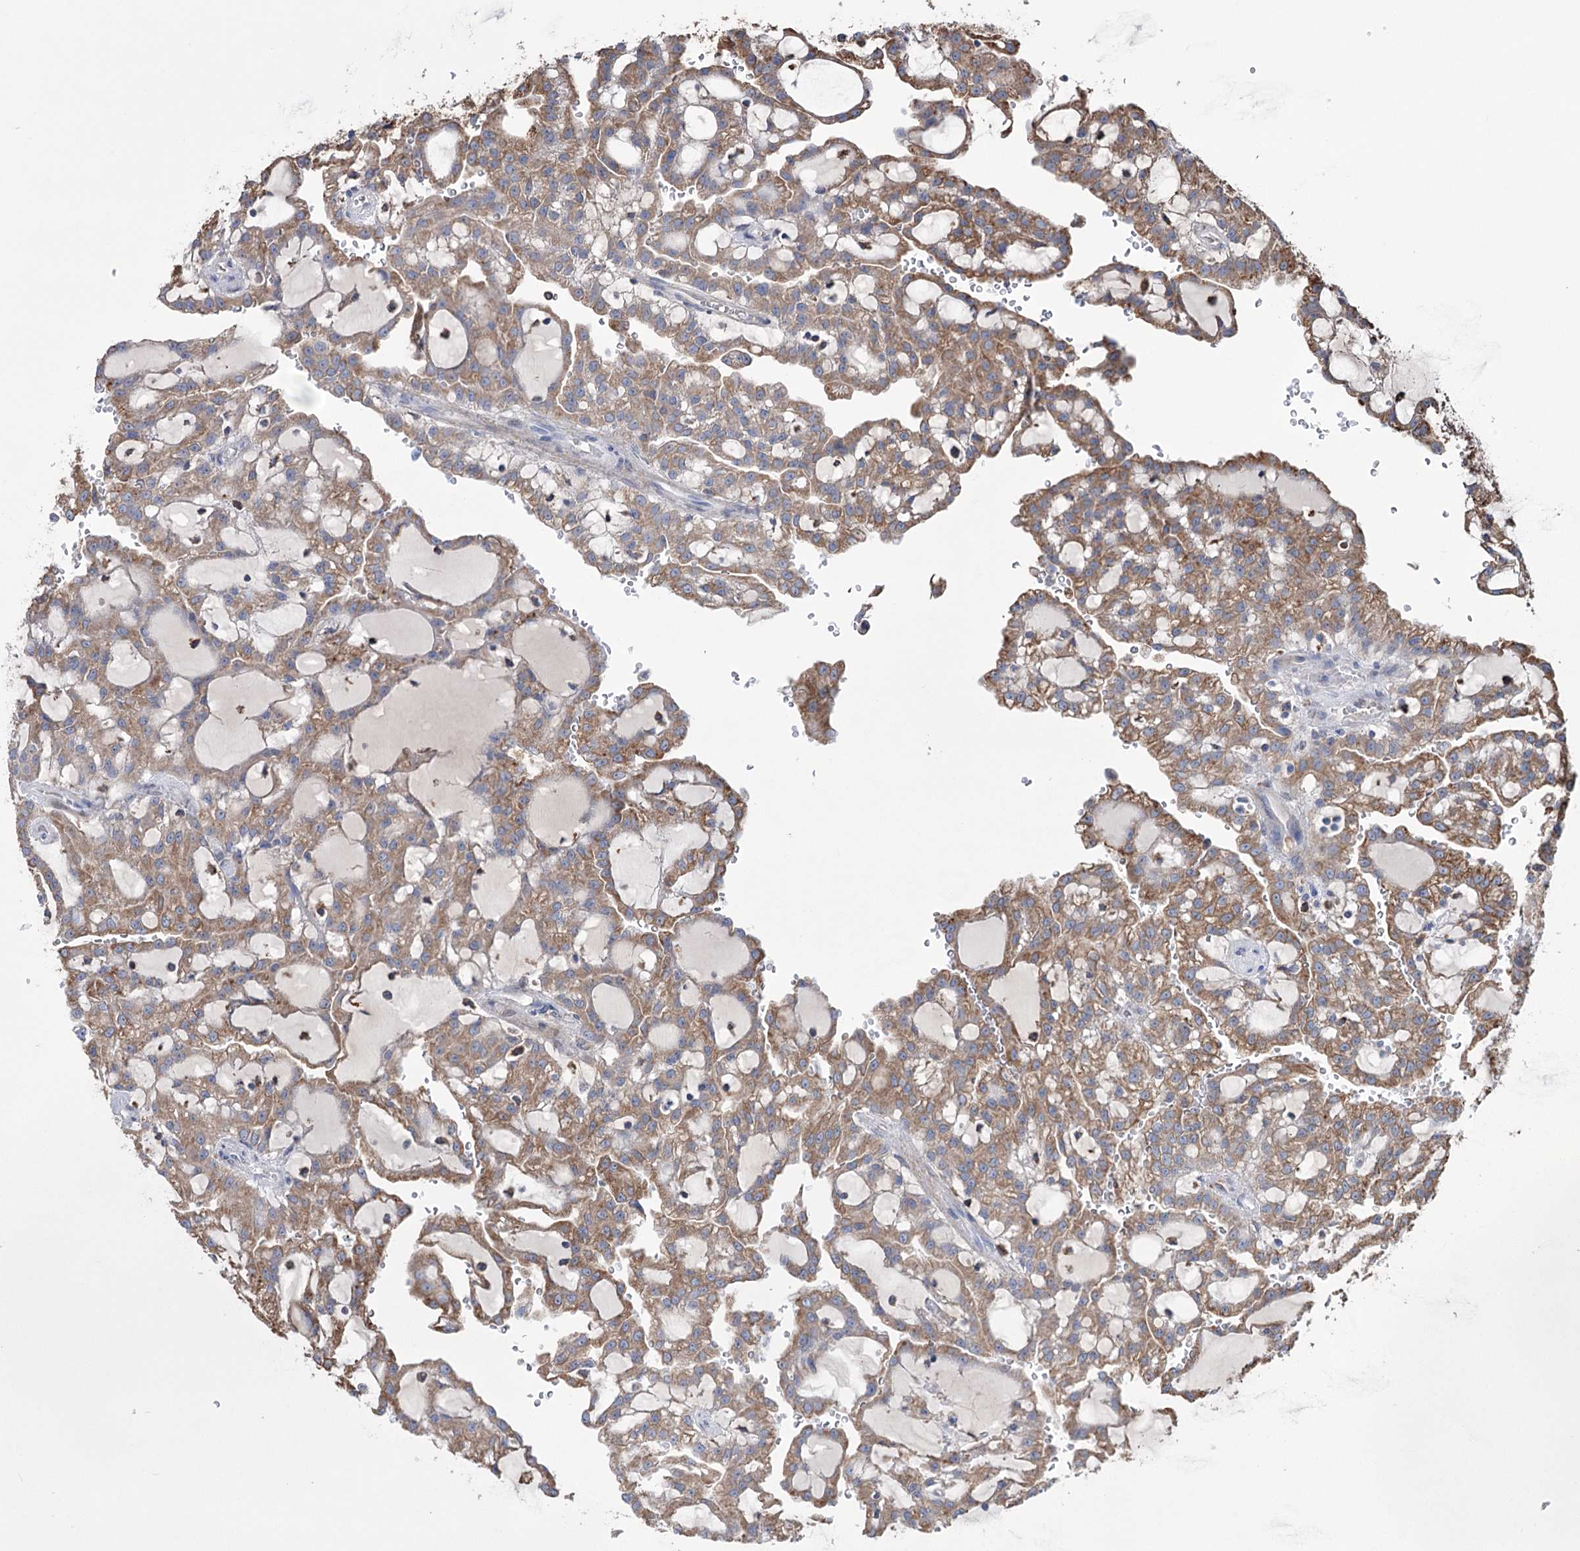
{"staining": {"intensity": "moderate", "quantity": ">75%", "location": "cytoplasmic/membranous"}, "tissue": "renal cancer", "cell_type": "Tumor cells", "image_type": "cancer", "snomed": [{"axis": "morphology", "description": "Adenocarcinoma, NOS"}, {"axis": "topography", "description": "Kidney"}], "caption": "High-power microscopy captured an IHC photomicrograph of renal cancer (adenocarcinoma), revealing moderate cytoplasmic/membranous positivity in approximately >75% of tumor cells. Using DAB (brown) and hematoxylin (blue) stains, captured at high magnification using brightfield microscopy.", "gene": "TRIM71", "patient": {"sex": "male", "age": 63}}